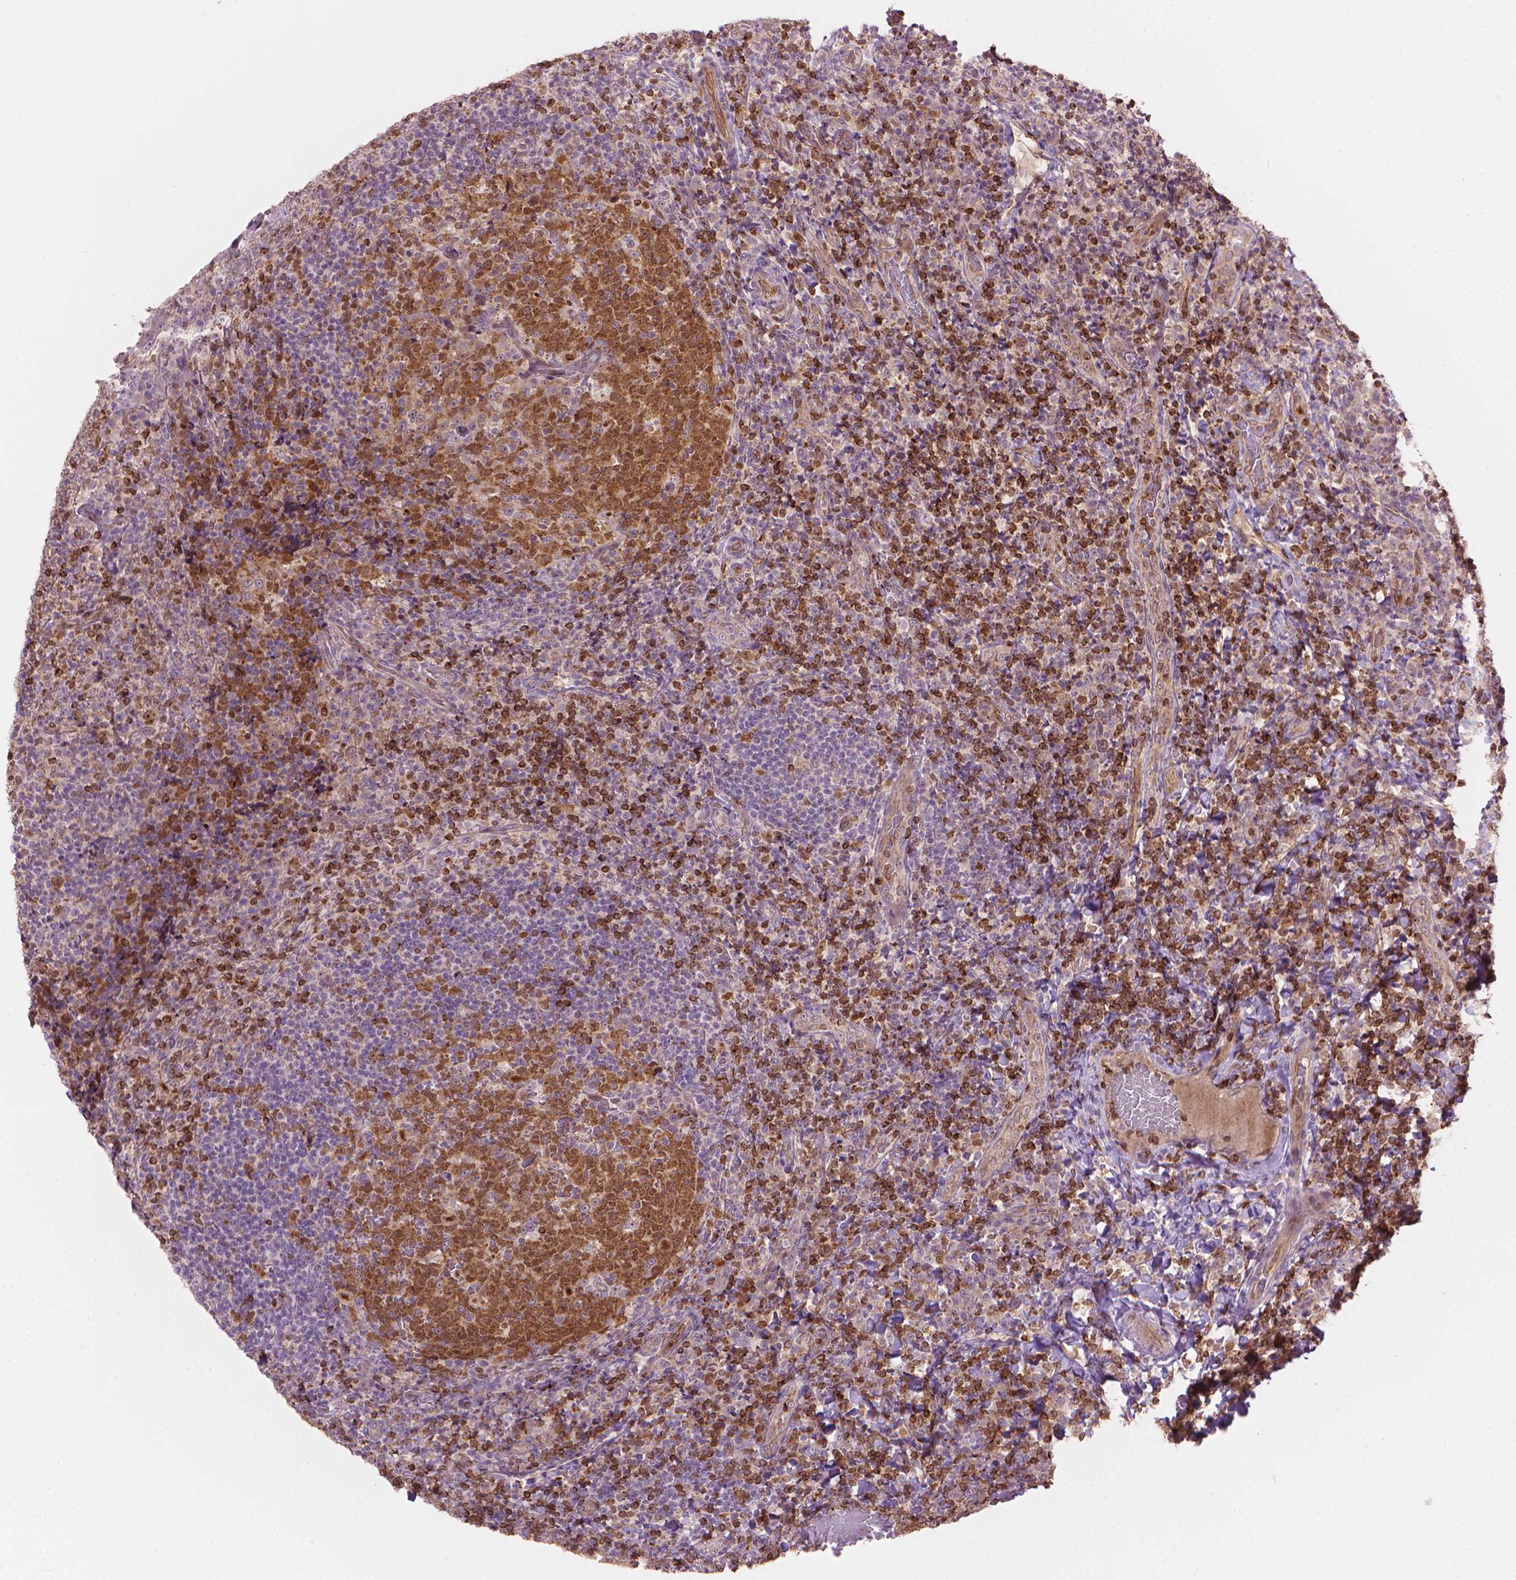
{"staining": {"intensity": "moderate", "quantity": ">75%", "location": "cytoplasmic/membranous,nuclear"}, "tissue": "tonsil", "cell_type": "Germinal center cells", "image_type": "normal", "snomed": [{"axis": "morphology", "description": "Normal tissue, NOS"}, {"axis": "topography", "description": "Tonsil"}], "caption": "Immunohistochemical staining of benign tonsil reveals >75% levels of moderate cytoplasmic/membranous,nuclear protein positivity in about >75% of germinal center cells.", "gene": "SMC2", "patient": {"sex": "male", "age": 17}}